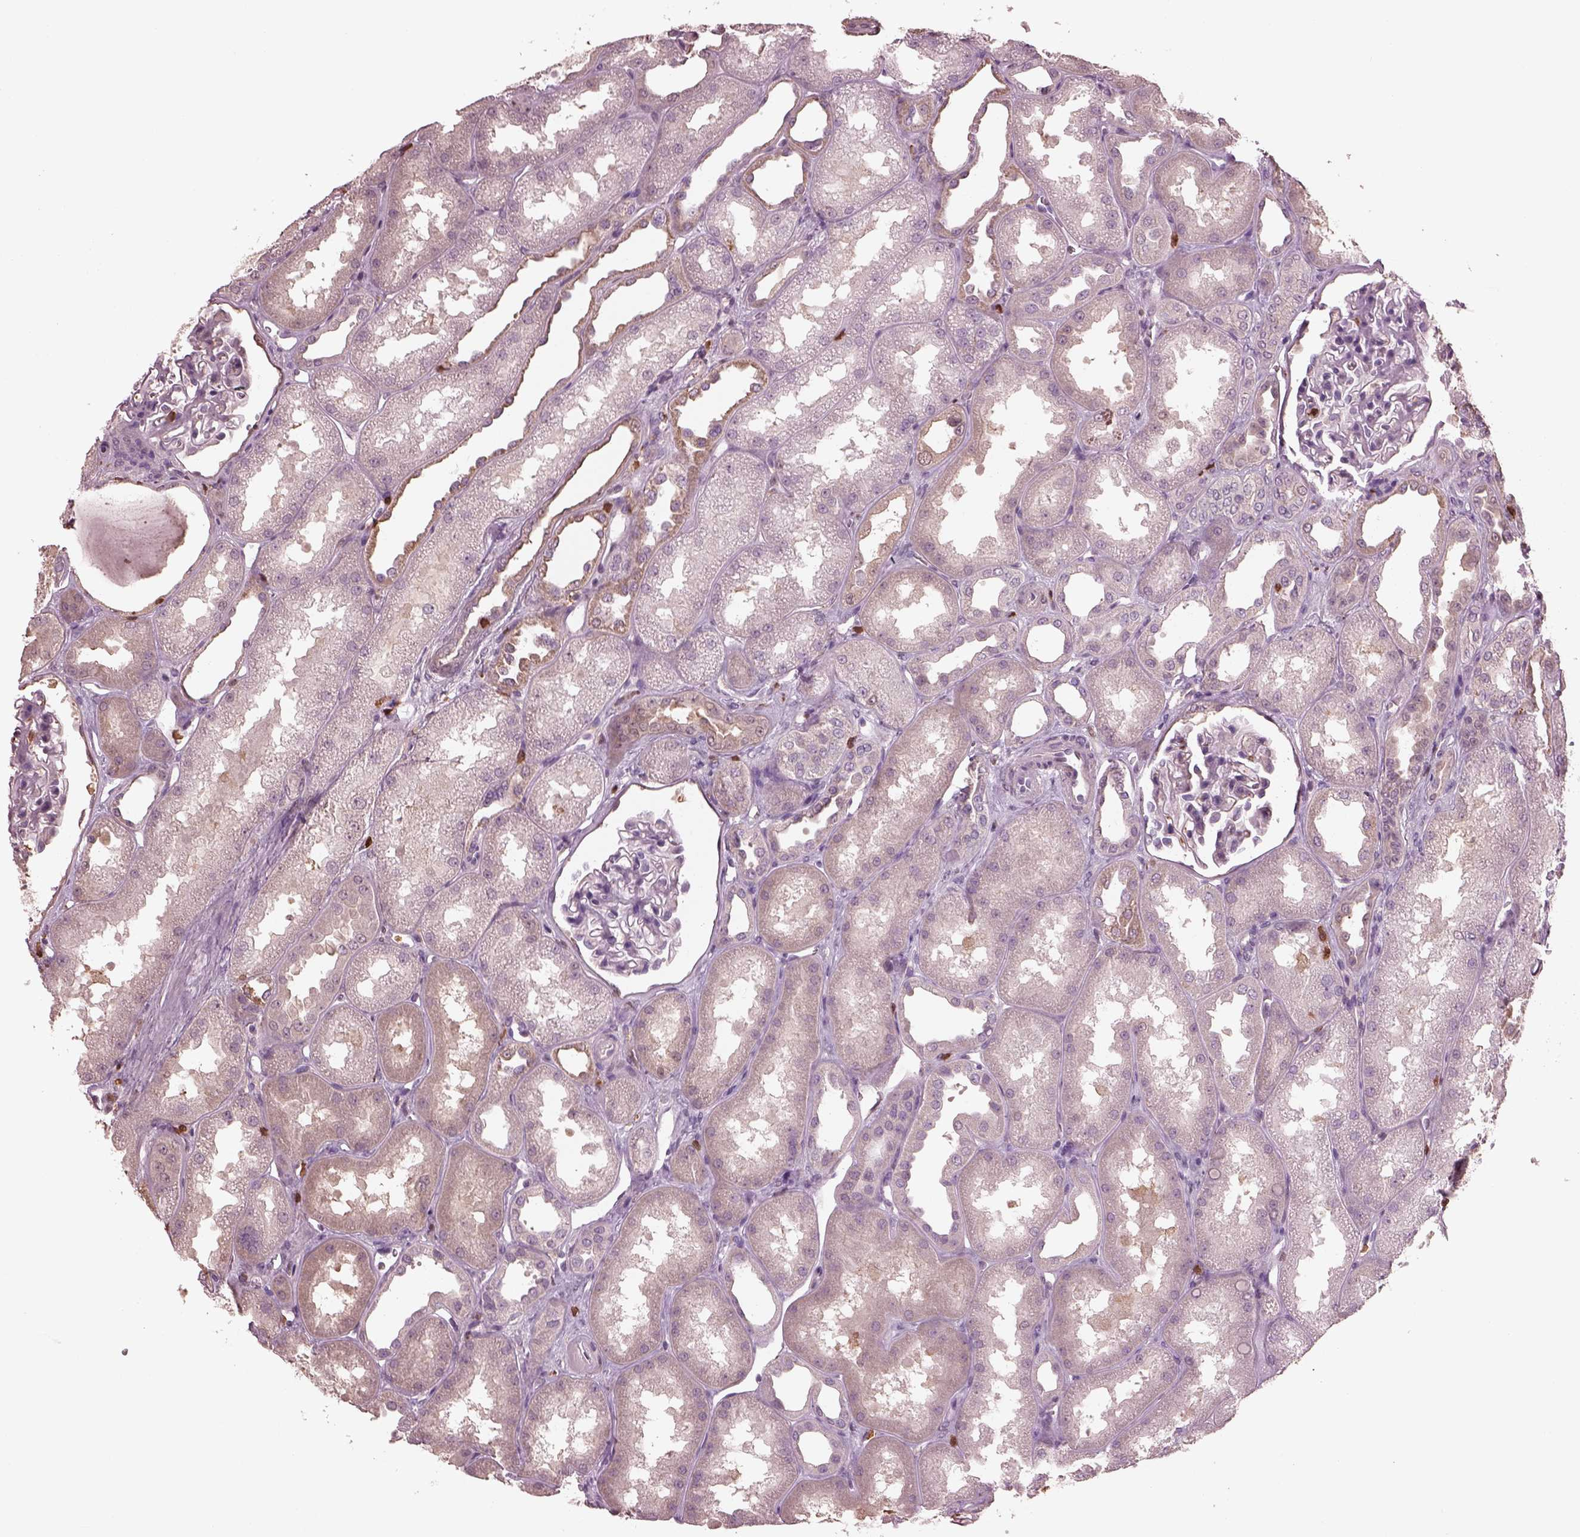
{"staining": {"intensity": "negative", "quantity": "none", "location": "none"}, "tissue": "kidney", "cell_type": "Cells in glomeruli", "image_type": "normal", "snomed": [{"axis": "morphology", "description": "Normal tissue, NOS"}, {"axis": "topography", "description": "Kidney"}], "caption": "Immunohistochemical staining of benign human kidney exhibits no significant expression in cells in glomeruli. The staining is performed using DAB (3,3'-diaminobenzidine) brown chromogen with nuclei counter-stained in using hematoxylin.", "gene": "IL31RA", "patient": {"sex": "male", "age": 61}}